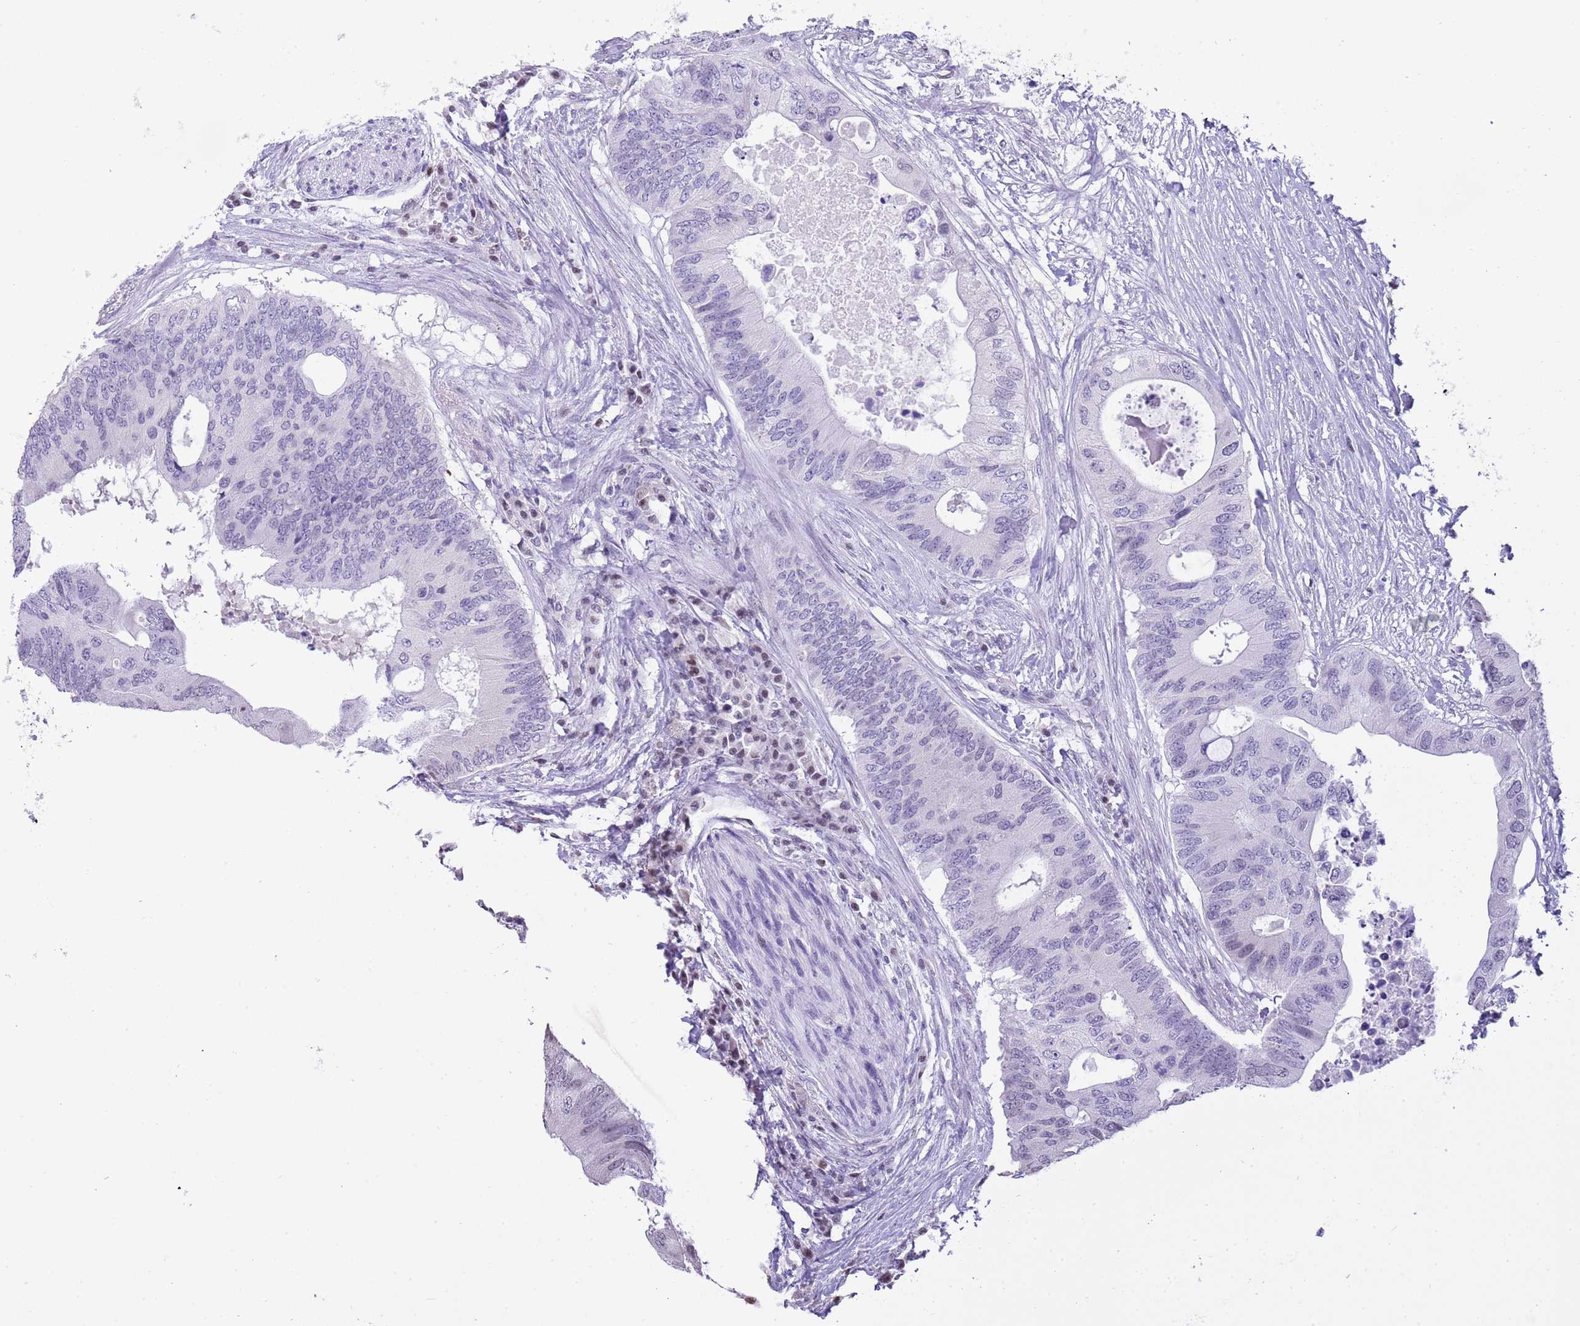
{"staining": {"intensity": "negative", "quantity": "none", "location": "none"}, "tissue": "colorectal cancer", "cell_type": "Tumor cells", "image_type": "cancer", "snomed": [{"axis": "morphology", "description": "Adenocarcinoma, NOS"}, {"axis": "topography", "description": "Colon"}], "caption": "High power microscopy image of an immunohistochemistry histopathology image of adenocarcinoma (colorectal), revealing no significant positivity in tumor cells. The staining is performed using DAB (3,3'-diaminobenzidine) brown chromogen with nuclei counter-stained in using hematoxylin.", "gene": "PPP1R17", "patient": {"sex": "male", "age": 71}}